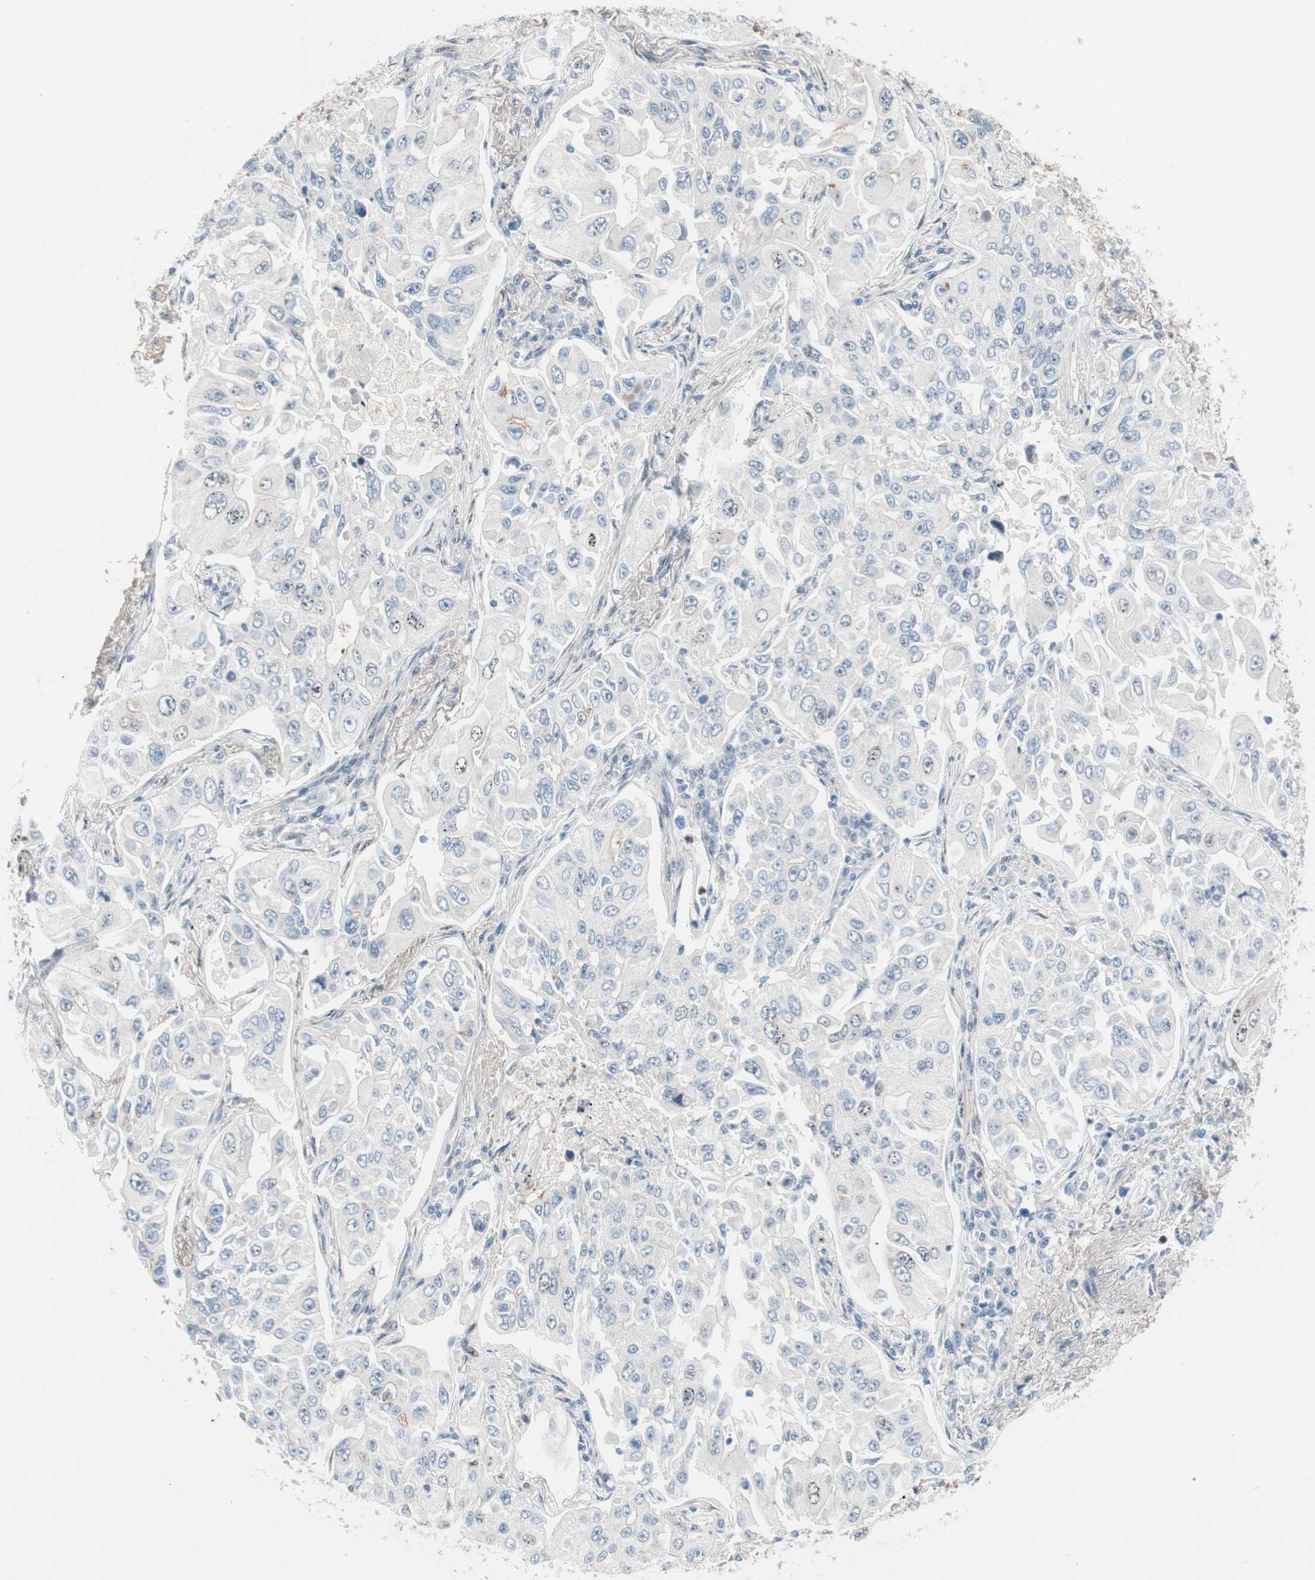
{"staining": {"intensity": "negative", "quantity": "none", "location": "none"}, "tissue": "lung cancer", "cell_type": "Tumor cells", "image_type": "cancer", "snomed": [{"axis": "morphology", "description": "Adenocarcinoma, NOS"}, {"axis": "topography", "description": "Lung"}], "caption": "This is an immunohistochemistry (IHC) histopathology image of human lung cancer (adenocarcinoma). There is no staining in tumor cells.", "gene": "CAND2", "patient": {"sex": "male", "age": 84}}